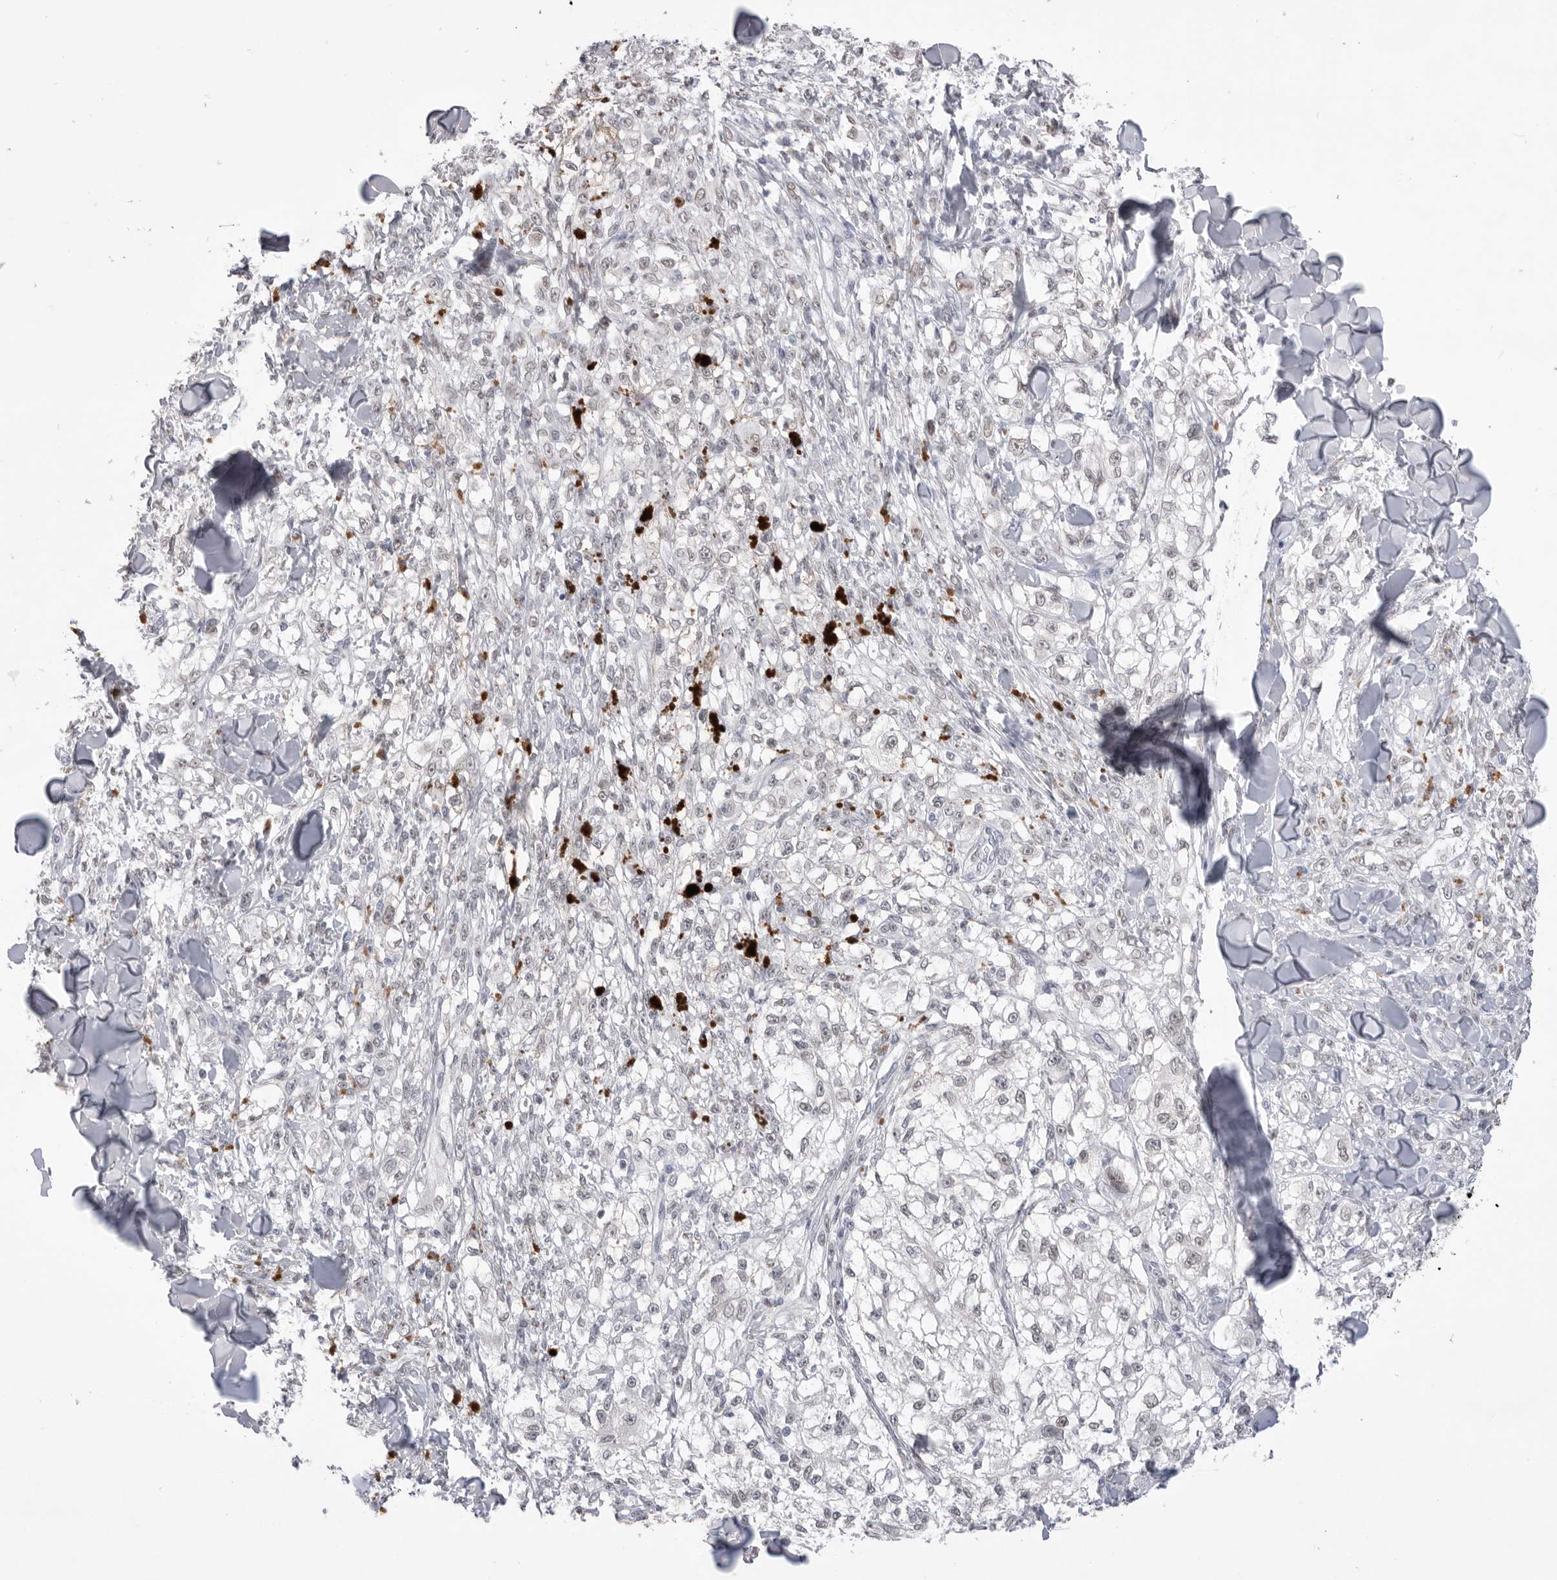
{"staining": {"intensity": "negative", "quantity": "none", "location": "none"}, "tissue": "melanoma", "cell_type": "Tumor cells", "image_type": "cancer", "snomed": [{"axis": "morphology", "description": "Malignant melanoma, NOS"}, {"axis": "topography", "description": "Skin of head"}], "caption": "Protein analysis of malignant melanoma reveals no significant positivity in tumor cells.", "gene": "ZBTB7B", "patient": {"sex": "male", "age": 83}}